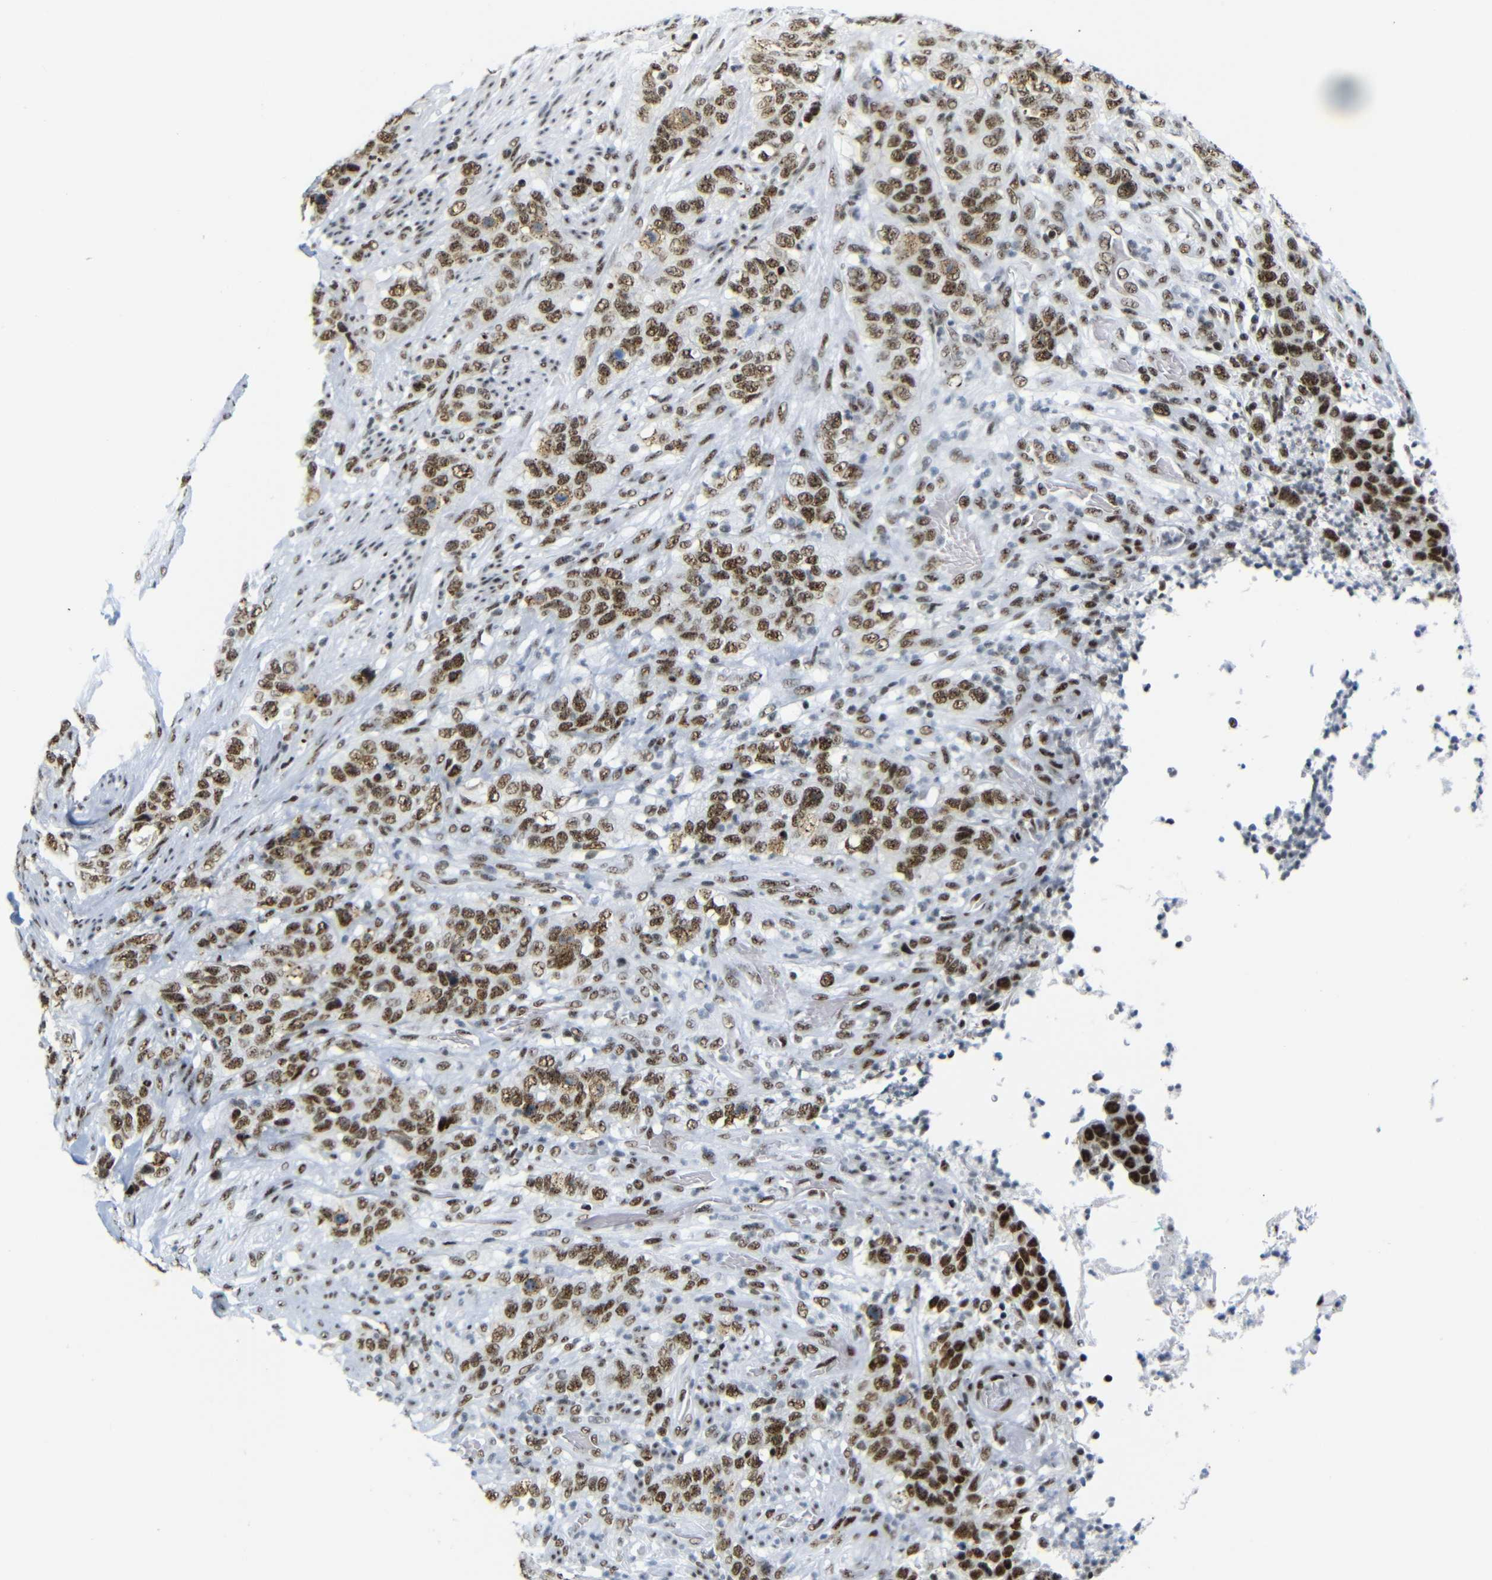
{"staining": {"intensity": "strong", "quantity": ">75%", "location": "nuclear"}, "tissue": "stomach cancer", "cell_type": "Tumor cells", "image_type": "cancer", "snomed": [{"axis": "morphology", "description": "Adenocarcinoma, NOS"}, {"axis": "topography", "description": "Stomach"}], "caption": "Protein analysis of adenocarcinoma (stomach) tissue reveals strong nuclear expression in approximately >75% of tumor cells.", "gene": "TRA2B", "patient": {"sex": "male", "age": 48}}